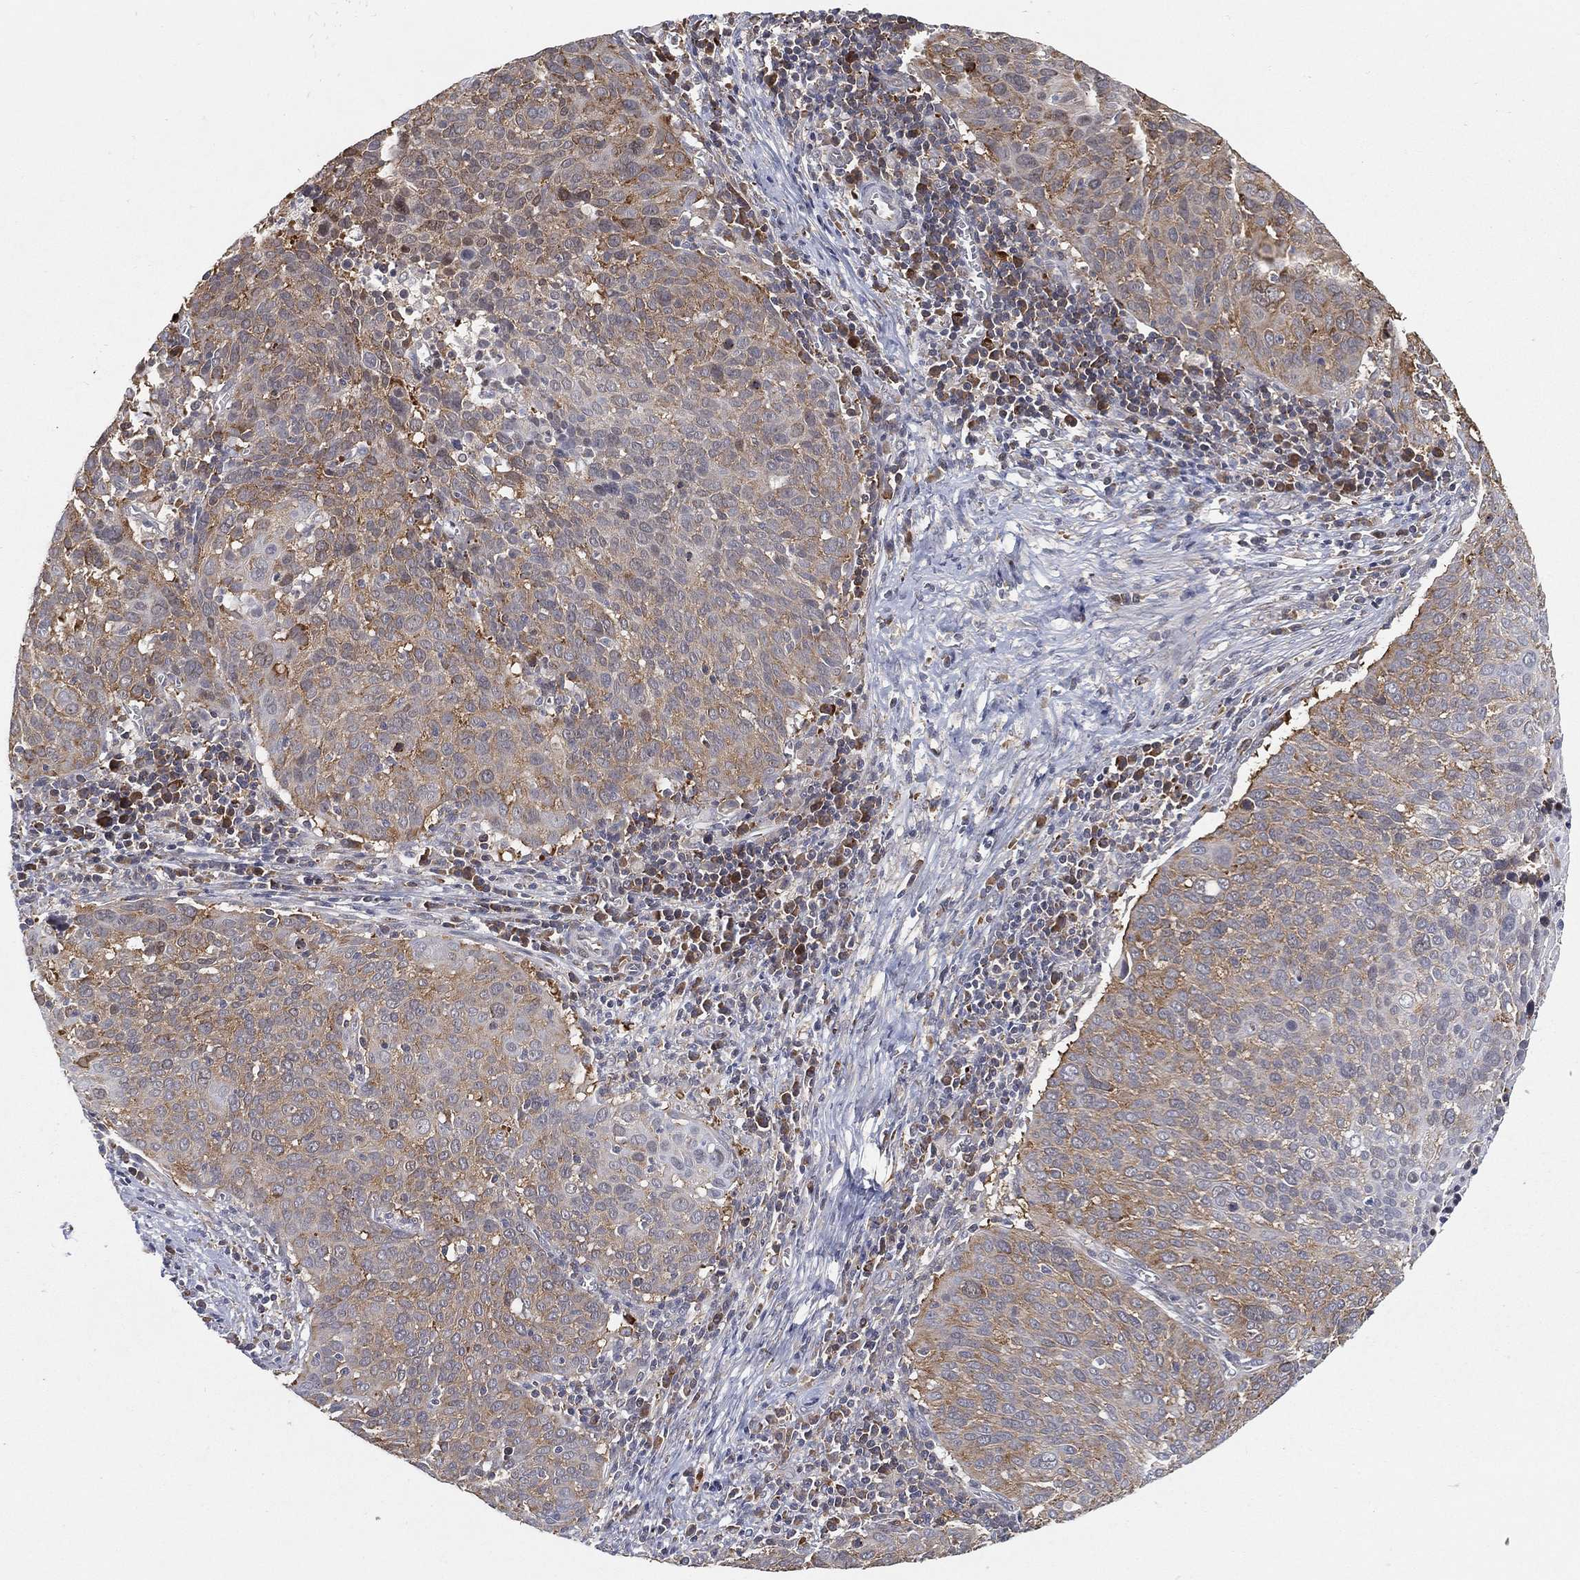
{"staining": {"intensity": "moderate", "quantity": "<25%", "location": "cytoplasmic/membranous"}, "tissue": "cervical cancer", "cell_type": "Tumor cells", "image_type": "cancer", "snomed": [{"axis": "morphology", "description": "Squamous cell carcinoma, NOS"}, {"axis": "topography", "description": "Cervix"}], "caption": "High-power microscopy captured an IHC histopathology image of squamous cell carcinoma (cervical), revealing moderate cytoplasmic/membranous staining in about <25% of tumor cells. (DAB (3,3'-diaminobenzidine) IHC with brightfield microscopy, high magnification).", "gene": "TMTC4", "patient": {"sex": "female", "age": 39}}